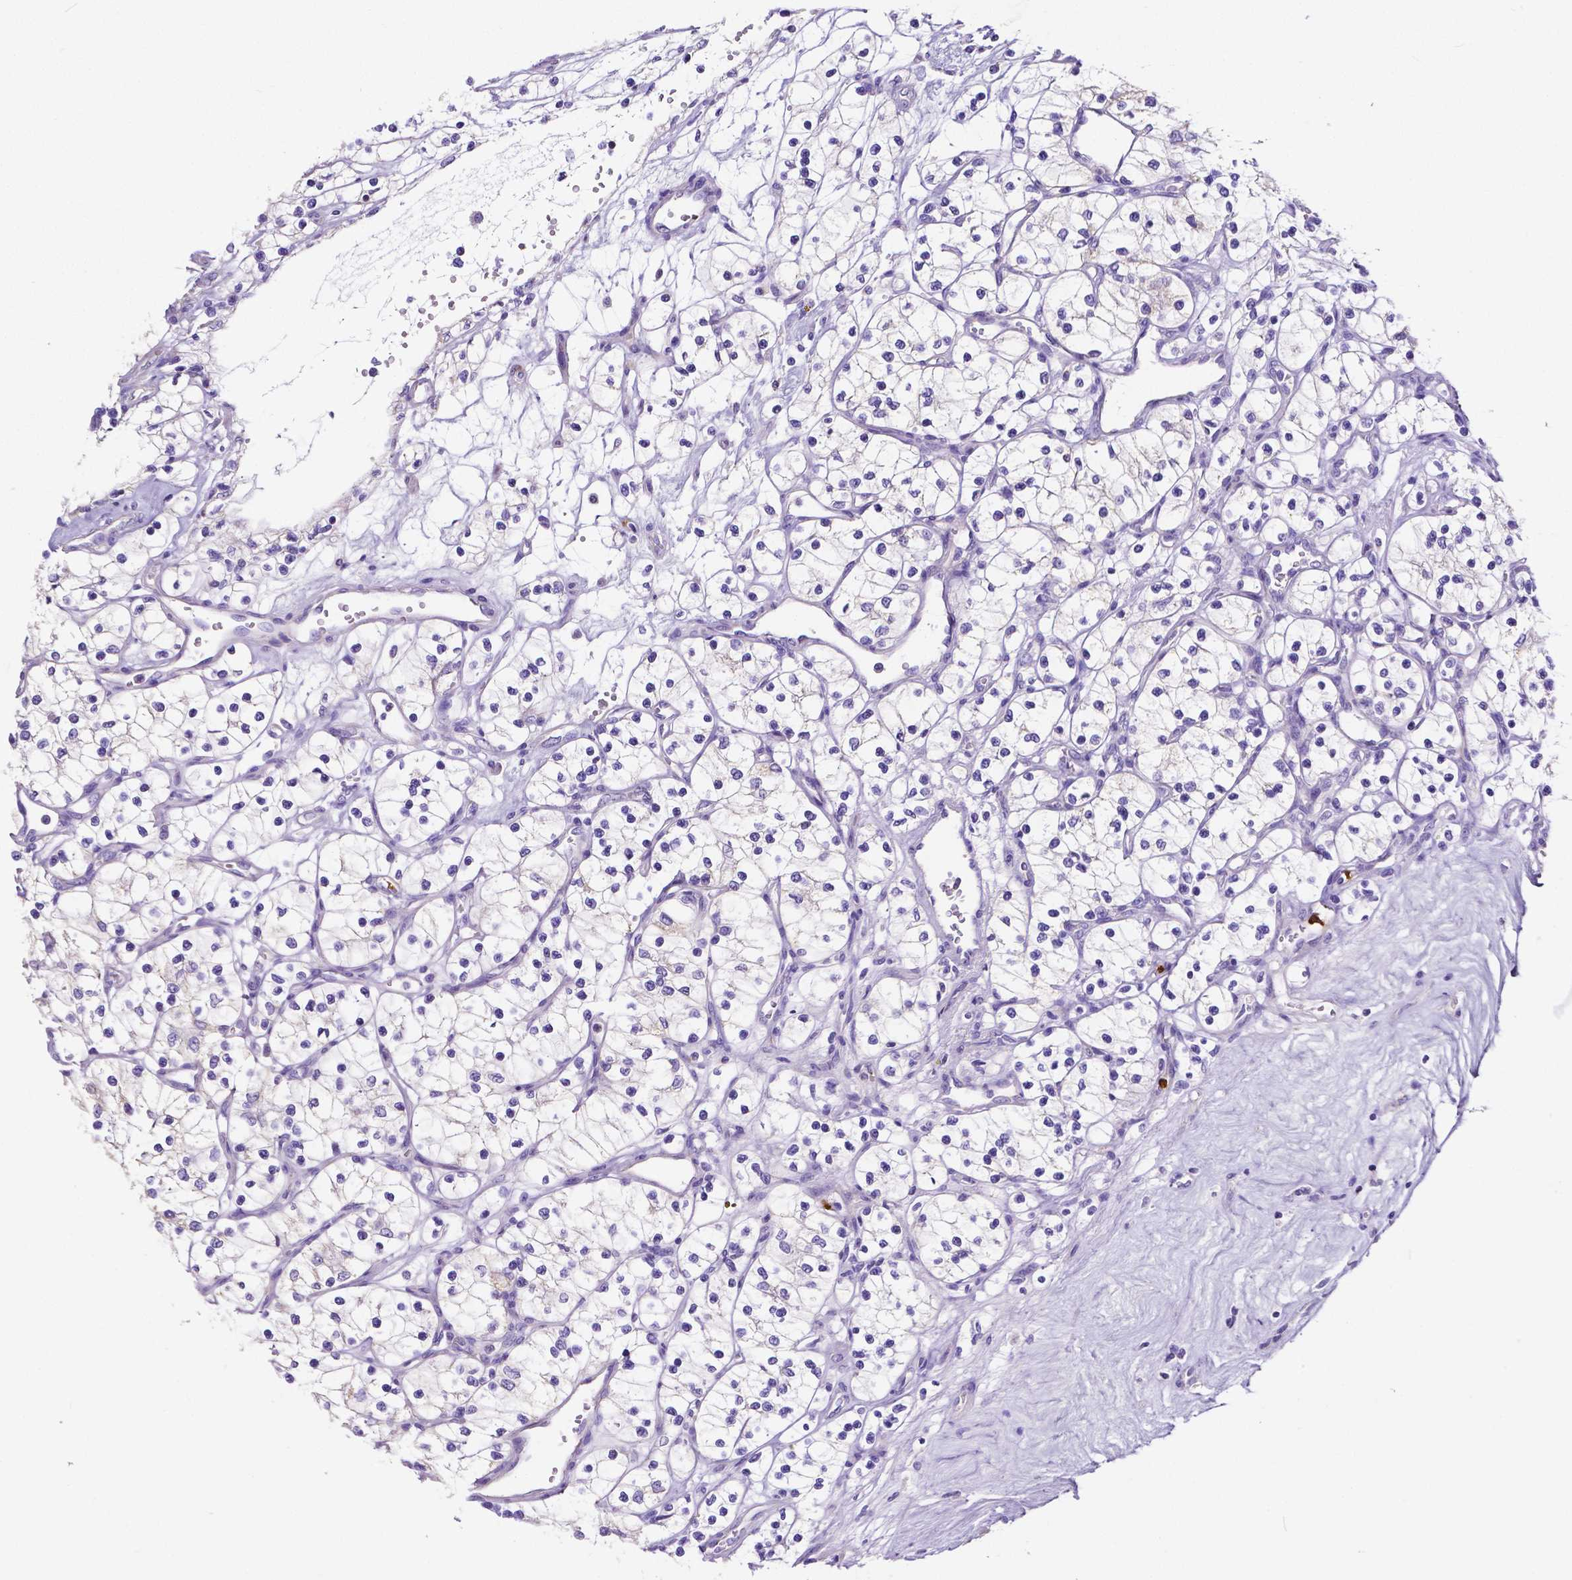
{"staining": {"intensity": "negative", "quantity": "none", "location": "none"}, "tissue": "renal cancer", "cell_type": "Tumor cells", "image_type": "cancer", "snomed": [{"axis": "morphology", "description": "Adenocarcinoma, NOS"}, {"axis": "topography", "description": "Kidney"}], "caption": "Tumor cells are negative for protein expression in human renal adenocarcinoma.", "gene": "MMP9", "patient": {"sex": "female", "age": 69}}